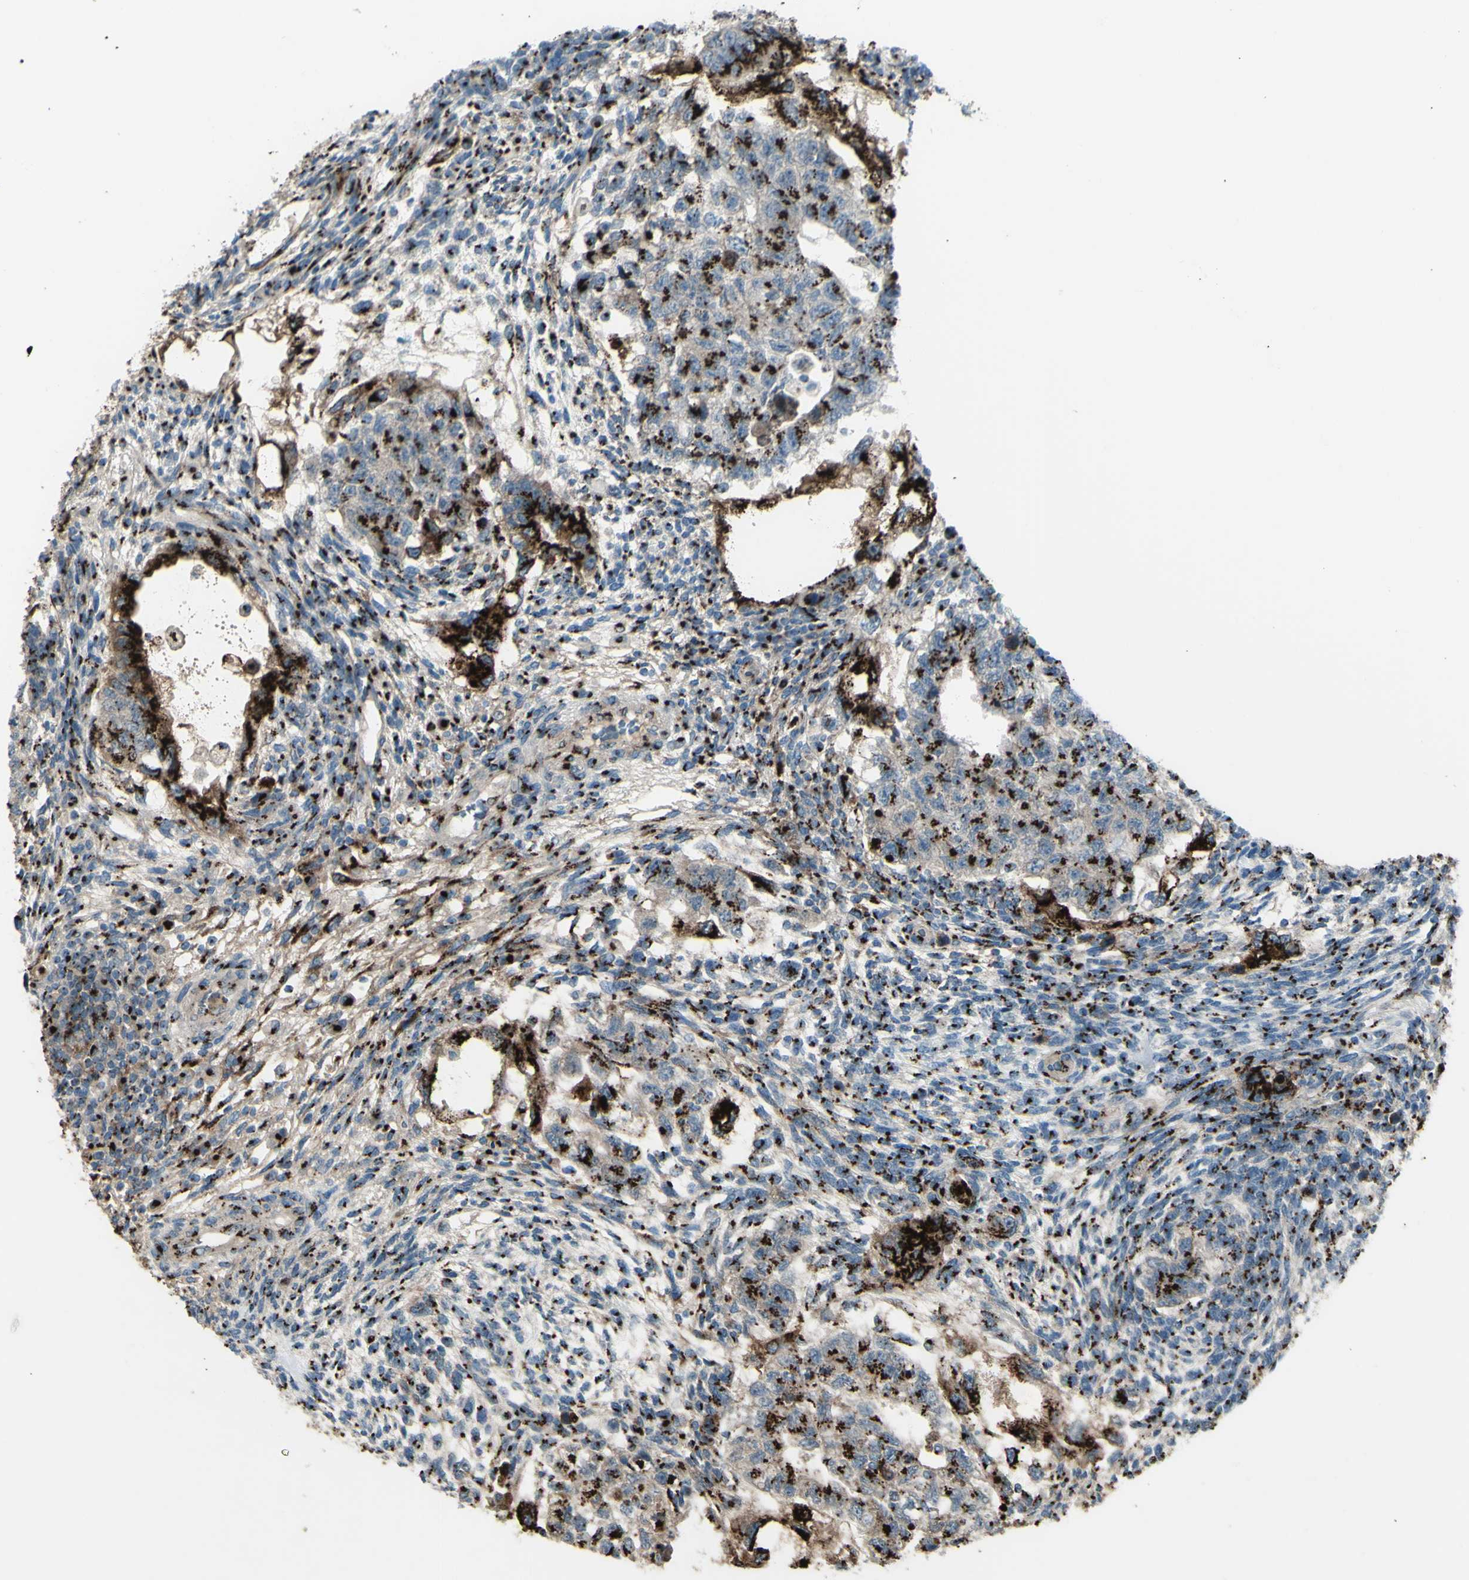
{"staining": {"intensity": "moderate", "quantity": ">75%", "location": "cytoplasmic/membranous"}, "tissue": "testis cancer", "cell_type": "Tumor cells", "image_type": "cancer", "snomed": [{"axis": "morphology", "description": "Normal tissue, NOS"}, {"axis": "morphology", "description": "Carcinoma, Embryonal, NOS"}, {"axis": "topography", "description": "Testis"}], "caption": "Tumor cells show medium levels of moderate cytoplasmic/membranous staining in approximately >75% of cells in human embryonal carcinoma (testis). (IHC, brightfield microscopy, high magnification).", "gene": "BPNT2", "patient": {"sex": "male", "age": 36}}